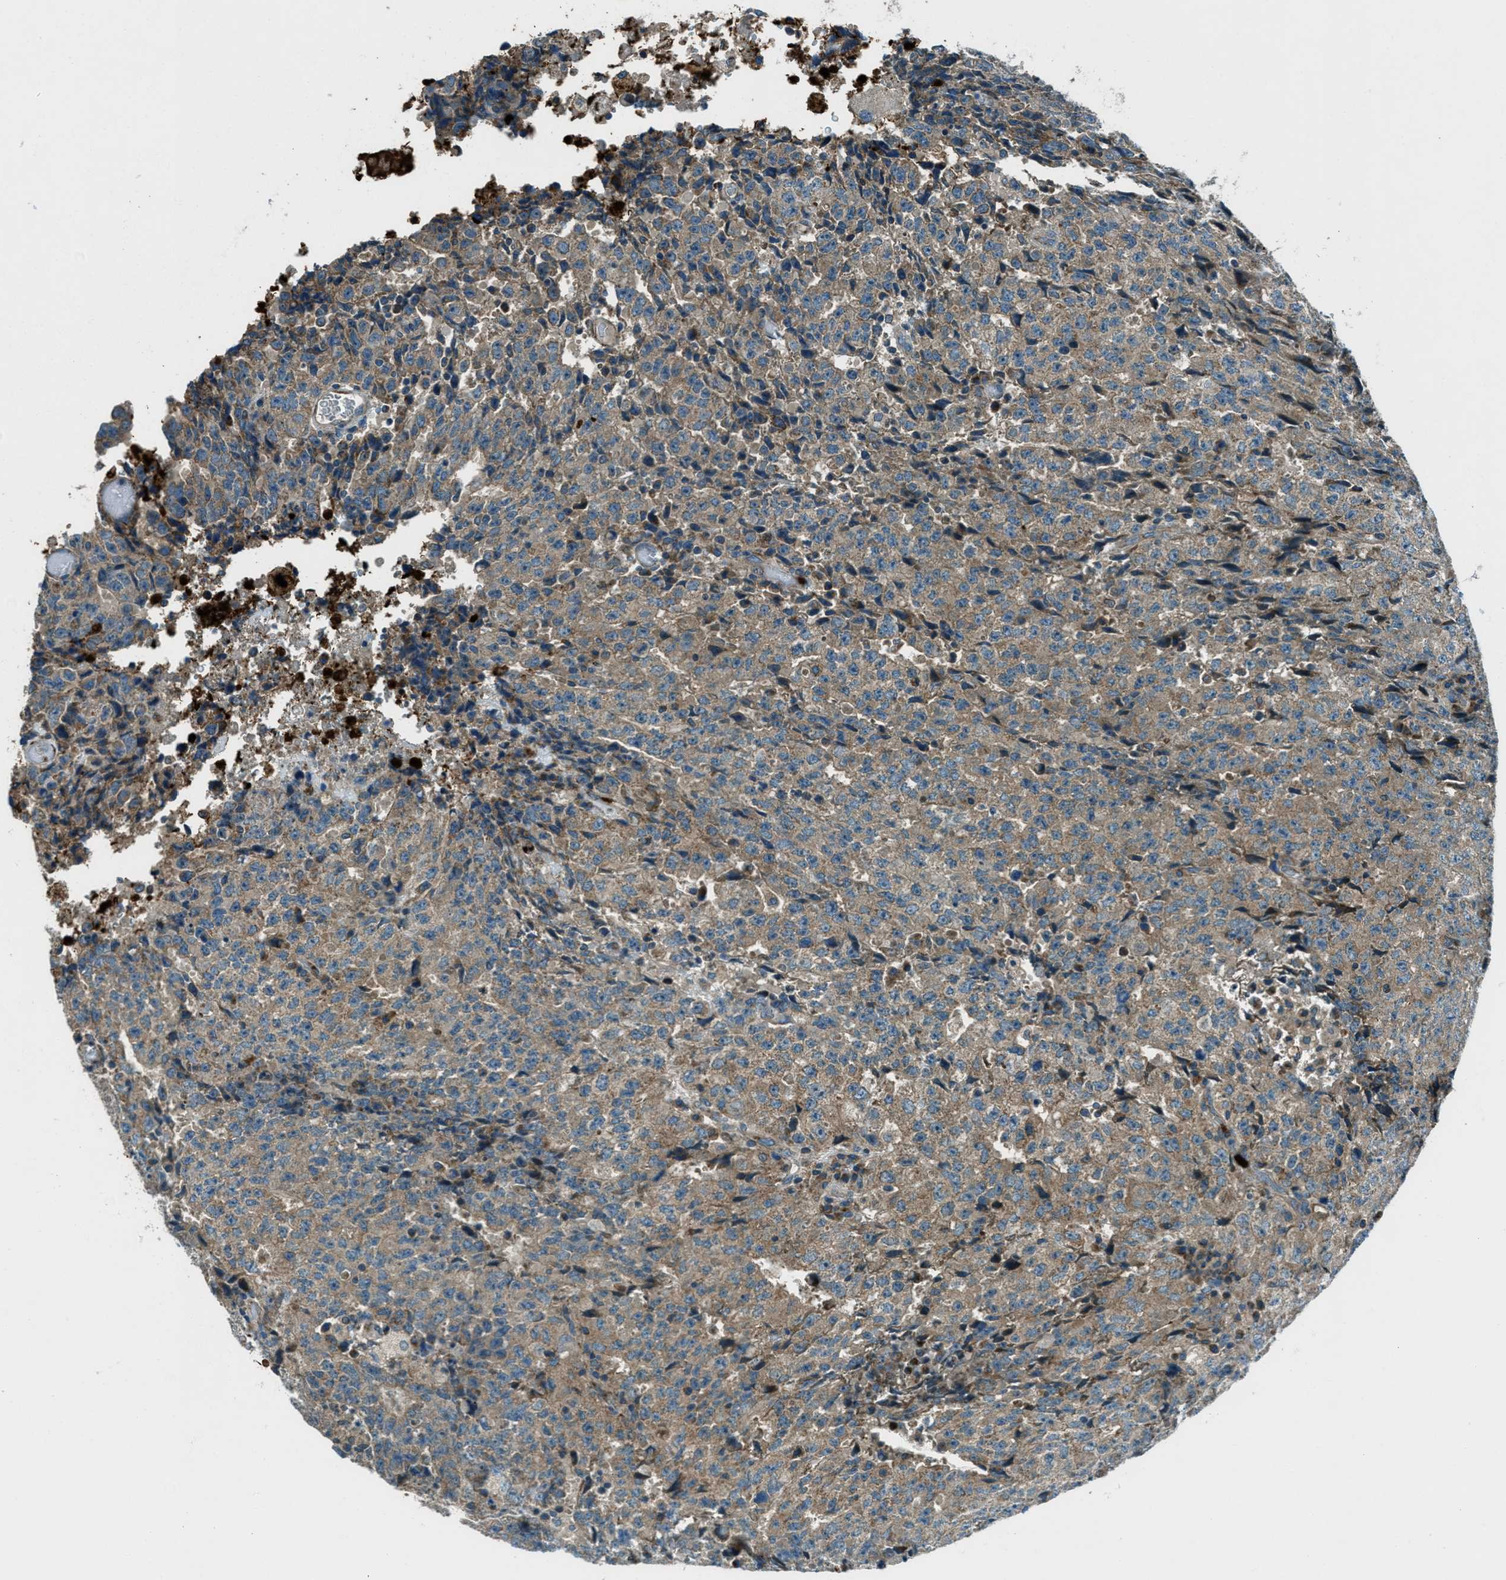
{"staining": {"intensity": "moderate", "quantity": ">75%", "location": "cytoplasmic/membranous"}, "tissue": "testis cancer", "cell_type": "Tumor cells", "image_type": "cancer", "snomed": [{"axis": "morphology", "description": "Necrosis, NOS"}, {"axis": "morphology", "description": "Carcinoma, Embryonal, NOS"}, {"axis": "topography", "description": "Testis"}], "caption": "This micrograph demonstrates immunohistochemistry (IHC) staining of human testis cancer (embryonal carcinoma), with medium moderate cytoplasmic/membranous positivity in approximately >75% of tumor cells.", "gene": "FAR1", "patient": {"sex": "male", "age": 19}}